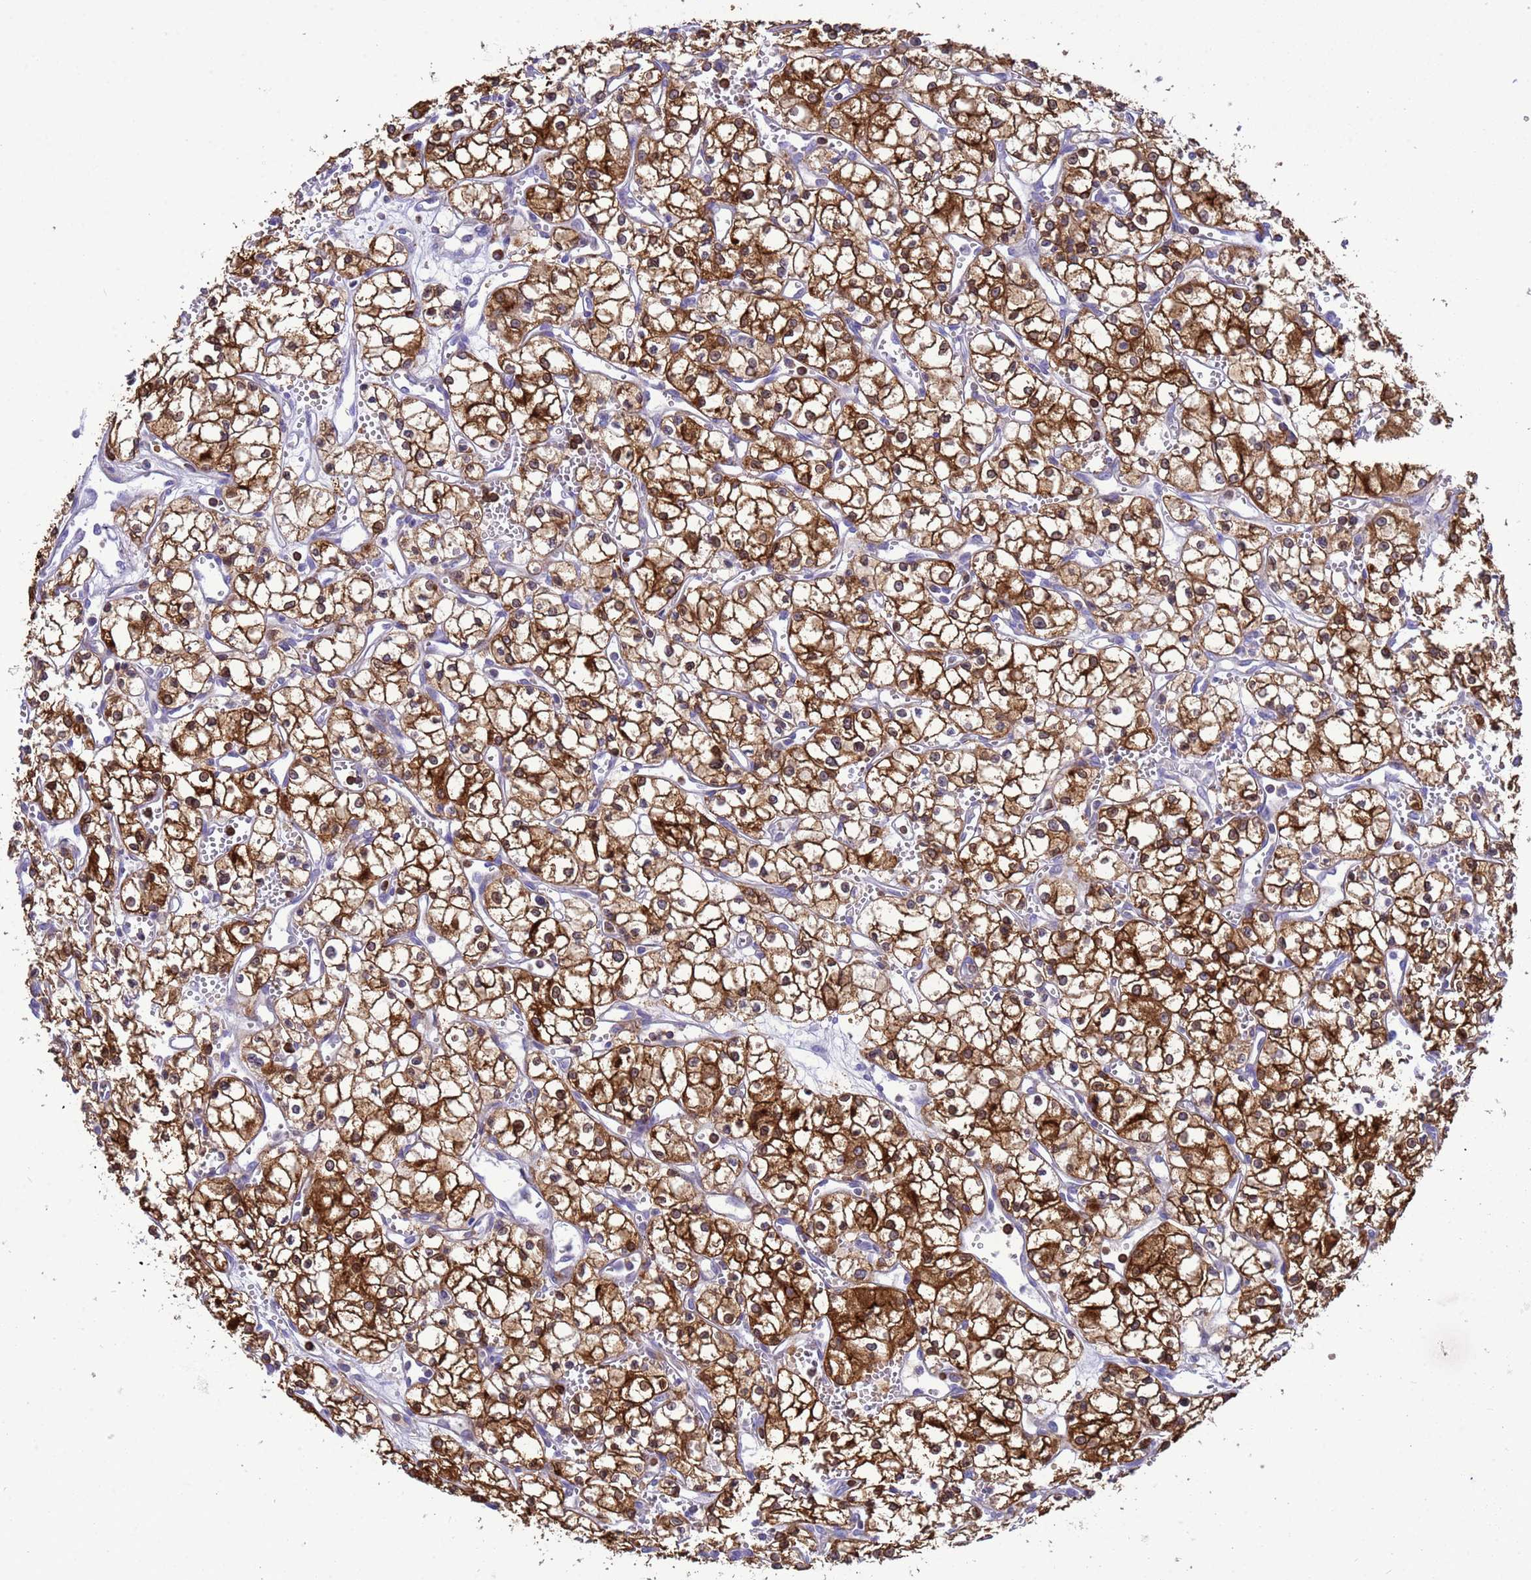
{"staining": {"intensity": "moderate", "quantity": ">75%", "location": "cytoplasmic/membranous"}, "tissue": "renal cancer", "cell_type": "Tumor cells", "image_type": "cancer", "snomed": [{"axis": "morphology", "description": "Adenocarcinoma, NOS"}, {"axis": "topography", "description": "Kidney"}], "caption": "A brown stain labels moderate cytoplasmic/membranous positivity of a protein in renal cancer tumor cells.", "gene": "EZR", "patient": {"sex": "male", "age": 59}}